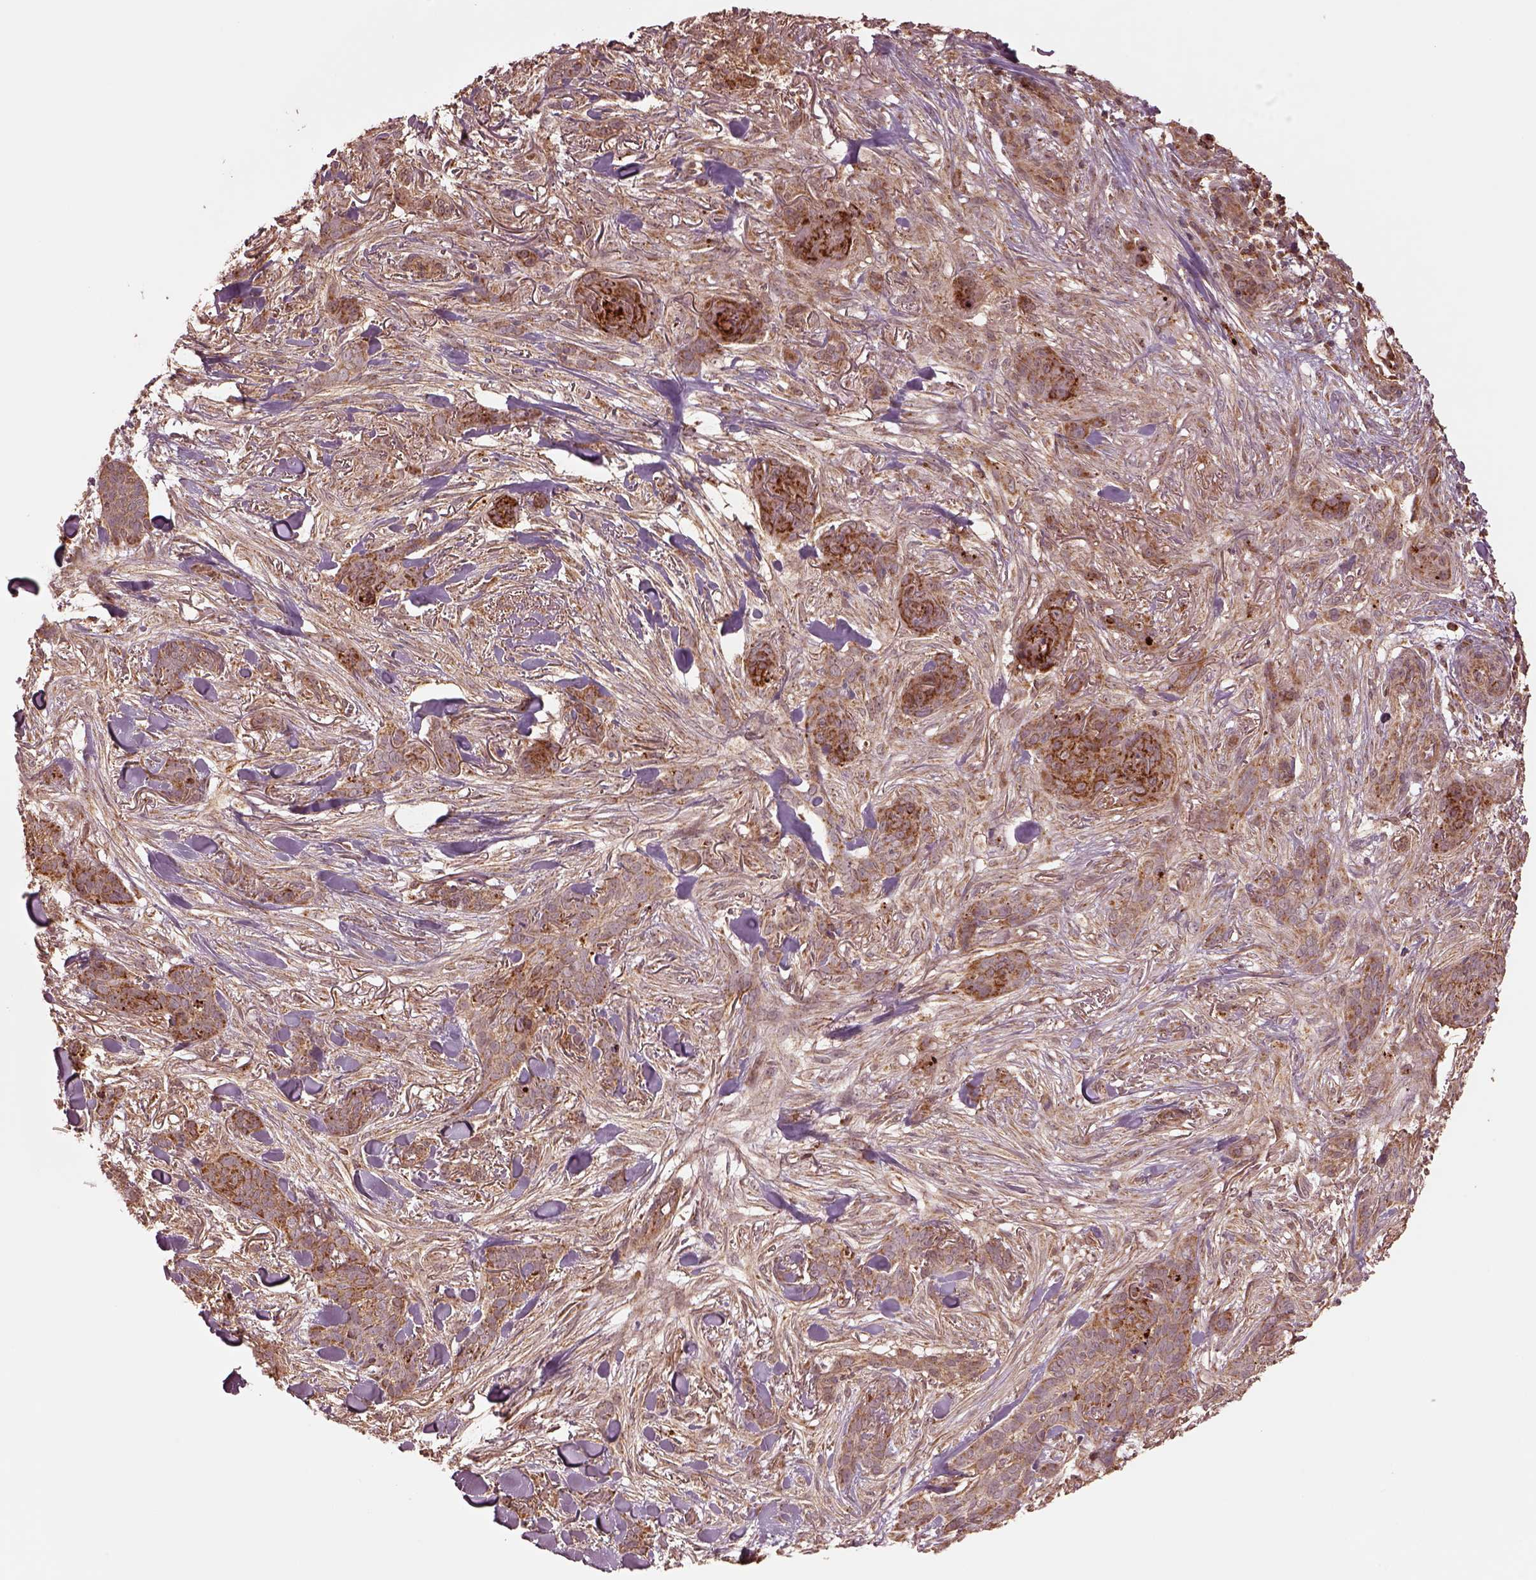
{"staining": {"intensity": "strong", "quantity": ">75%", "location": "cytoplasmic/membranous"}, "tissue": "skin cancer", "cell_type": "Tumor cells", "image_type": "cancer", "snomed": [{"axis": "morphology", "description": "Basal cell carcinoma"}, {"axis": "topography", "description": "Skin"}], "caption": "This image shows skin basal cell carcinoma stained with IHC to label a protein in brown. The cytoplasmic/membranous of tumor cells show strong positivity for the protein. Nuclei are counter-stained blue.", "gene": "SEL1L3", "patient": {"sex": "female", "age": 61}}